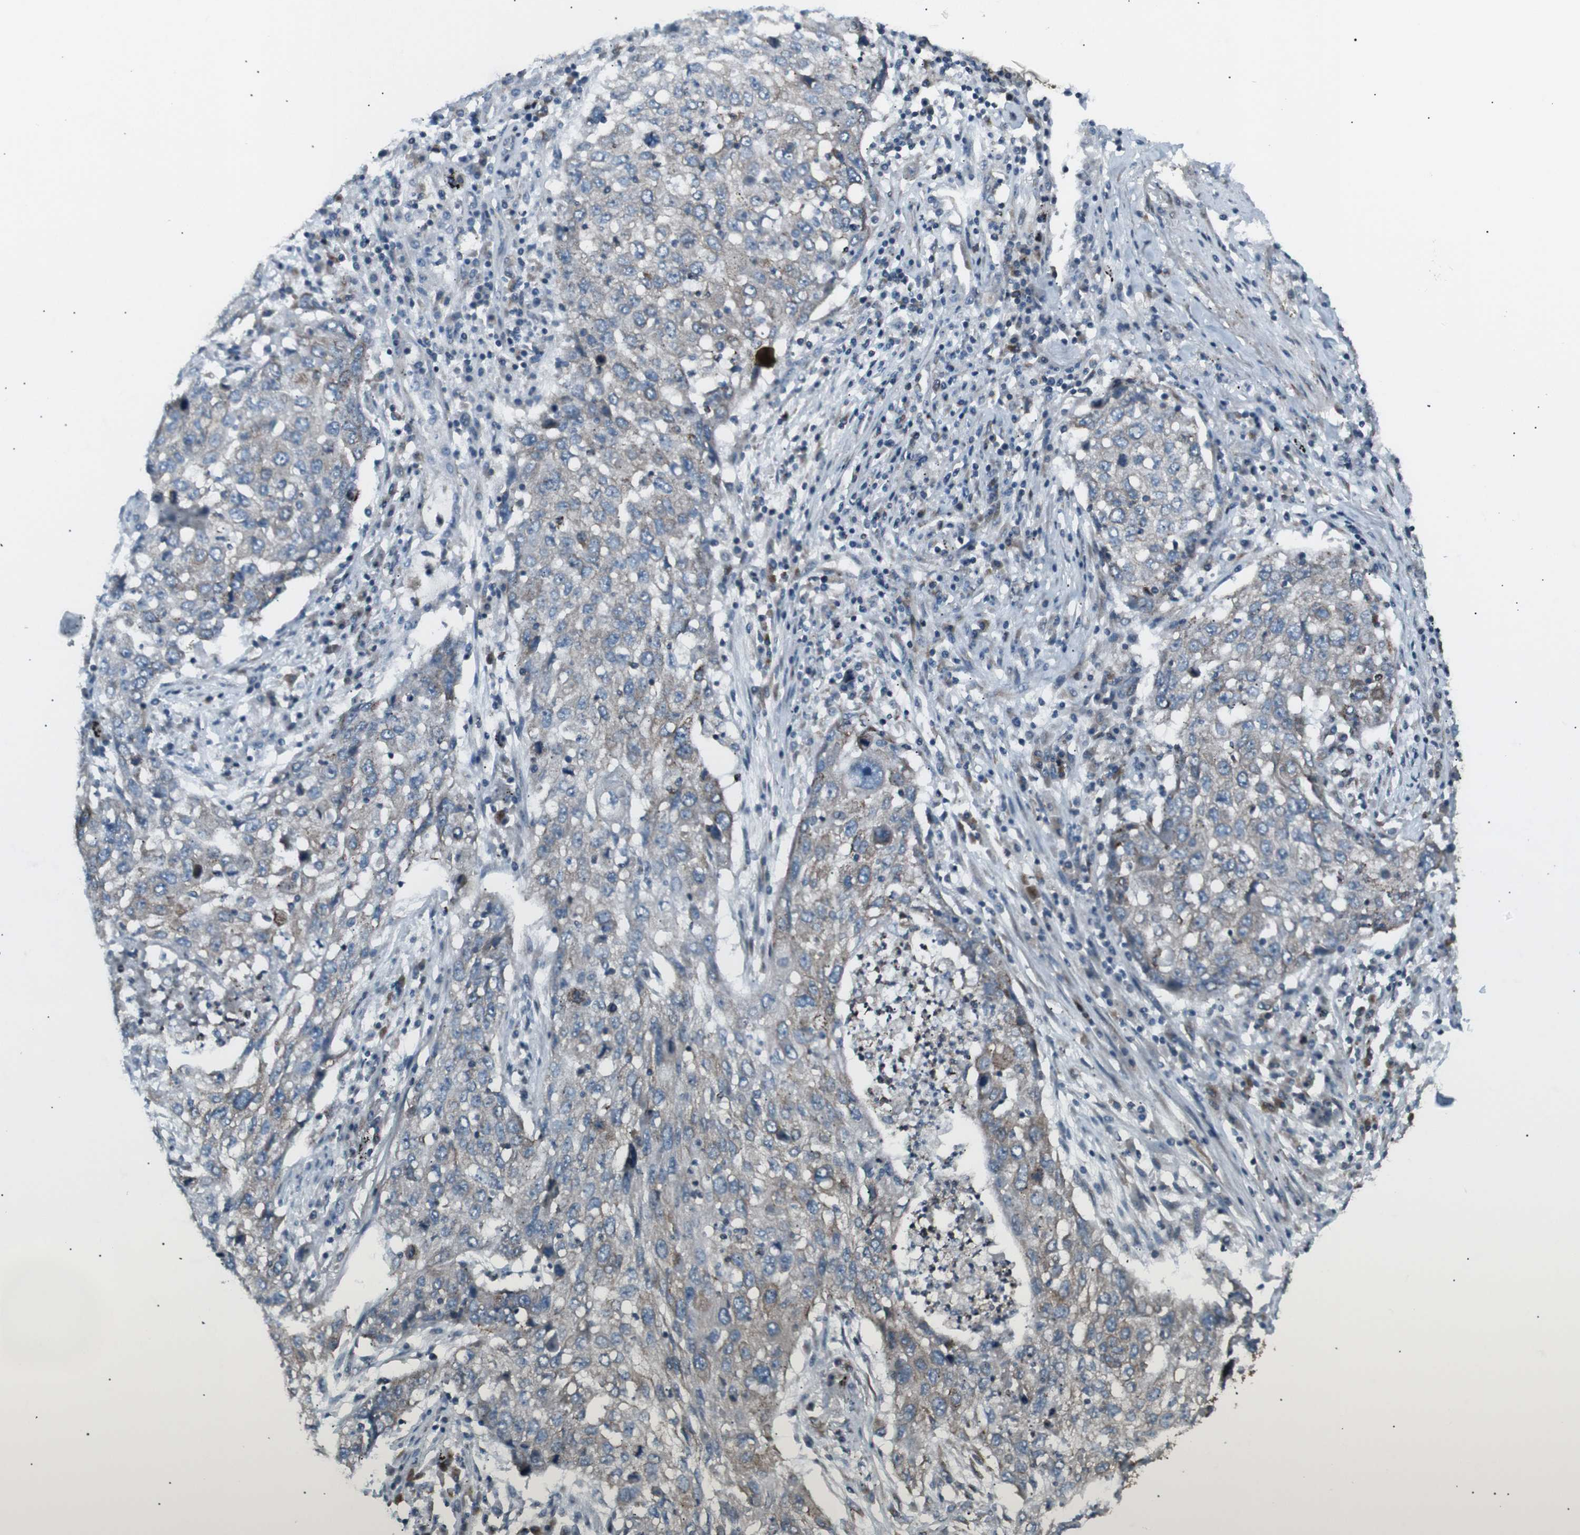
{"staining": {"intensity": "weak", "quantity": "<25%", "location": "cytoplasmic/membranous"}, "tissue": "lung cancer", "cell_type": "Tumor cells", "image_type": "cancer", "snomed": [{"axis": "morphology", "description": "Squamous cell carcinoma, NOS"}, {"axis": "topography", "description": "Lung"}], "caption": "Lung cancer (squamous cell carcinoma) stained for a protein using immunohistochemistry (IHC) displays no staining tumor cells.", "gene": "LNPK", "patient": {"sex": "female", "age": 63}}